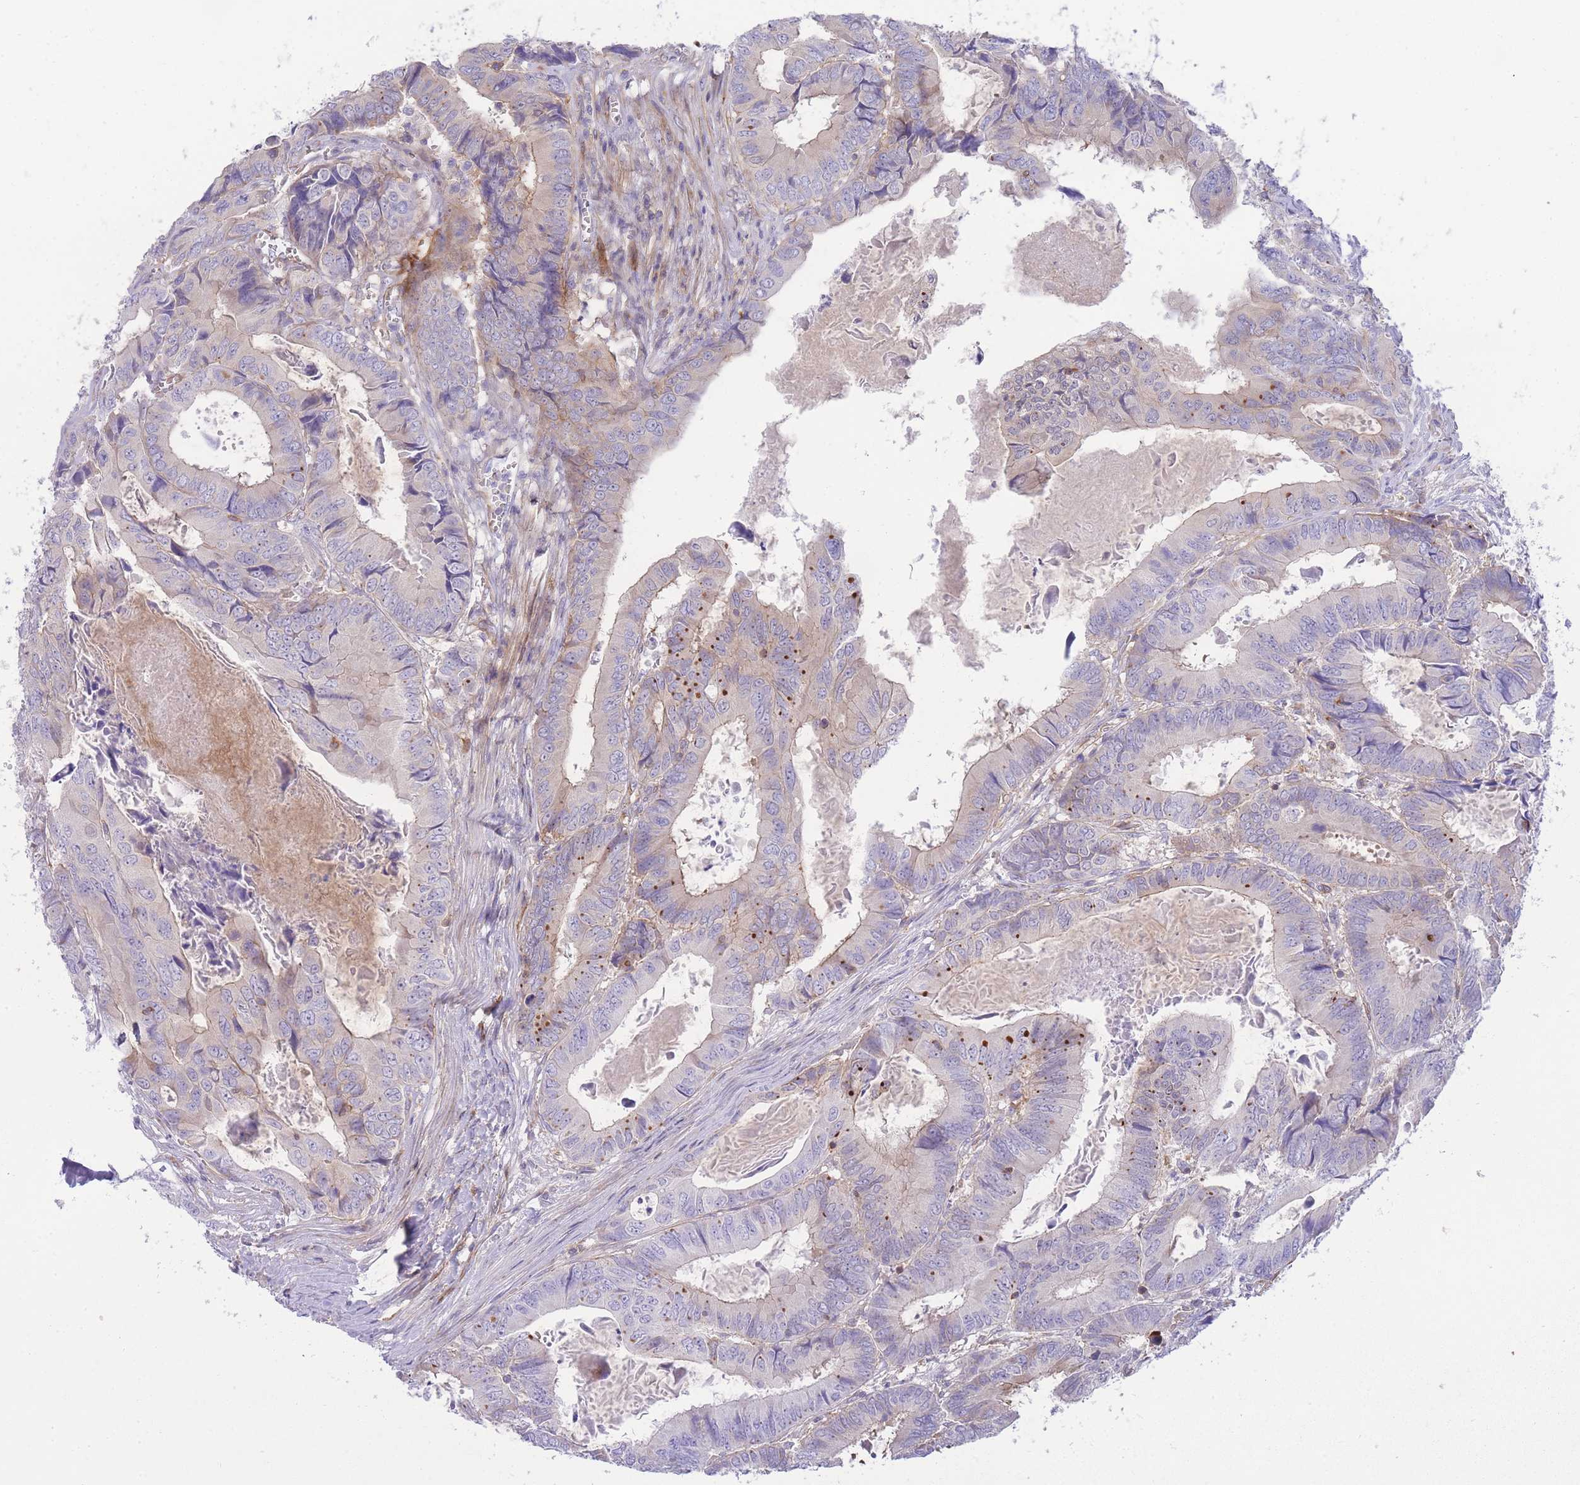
{"staining": {"intensity": "moderate", "quantity": "<25%", "location": "cytoplasmic/membranous"}, "tissue": "colorectal cancer", "cell_type": "Tumor cells", "image_type": "cancer", "snomed": [{"axis": "morphology", "description": "Adenocarcinoma, NOS"}, {"axis": "topography", "description": "Colon"}], "caption": "Immunohistochemical staining of human colorectal cancer demonstrates moderate cytoplasmic/membranous protein staining in about <25% of tumor cells.", "gene": "FBN3", "patient": {"sex": "male", "age": 85}}